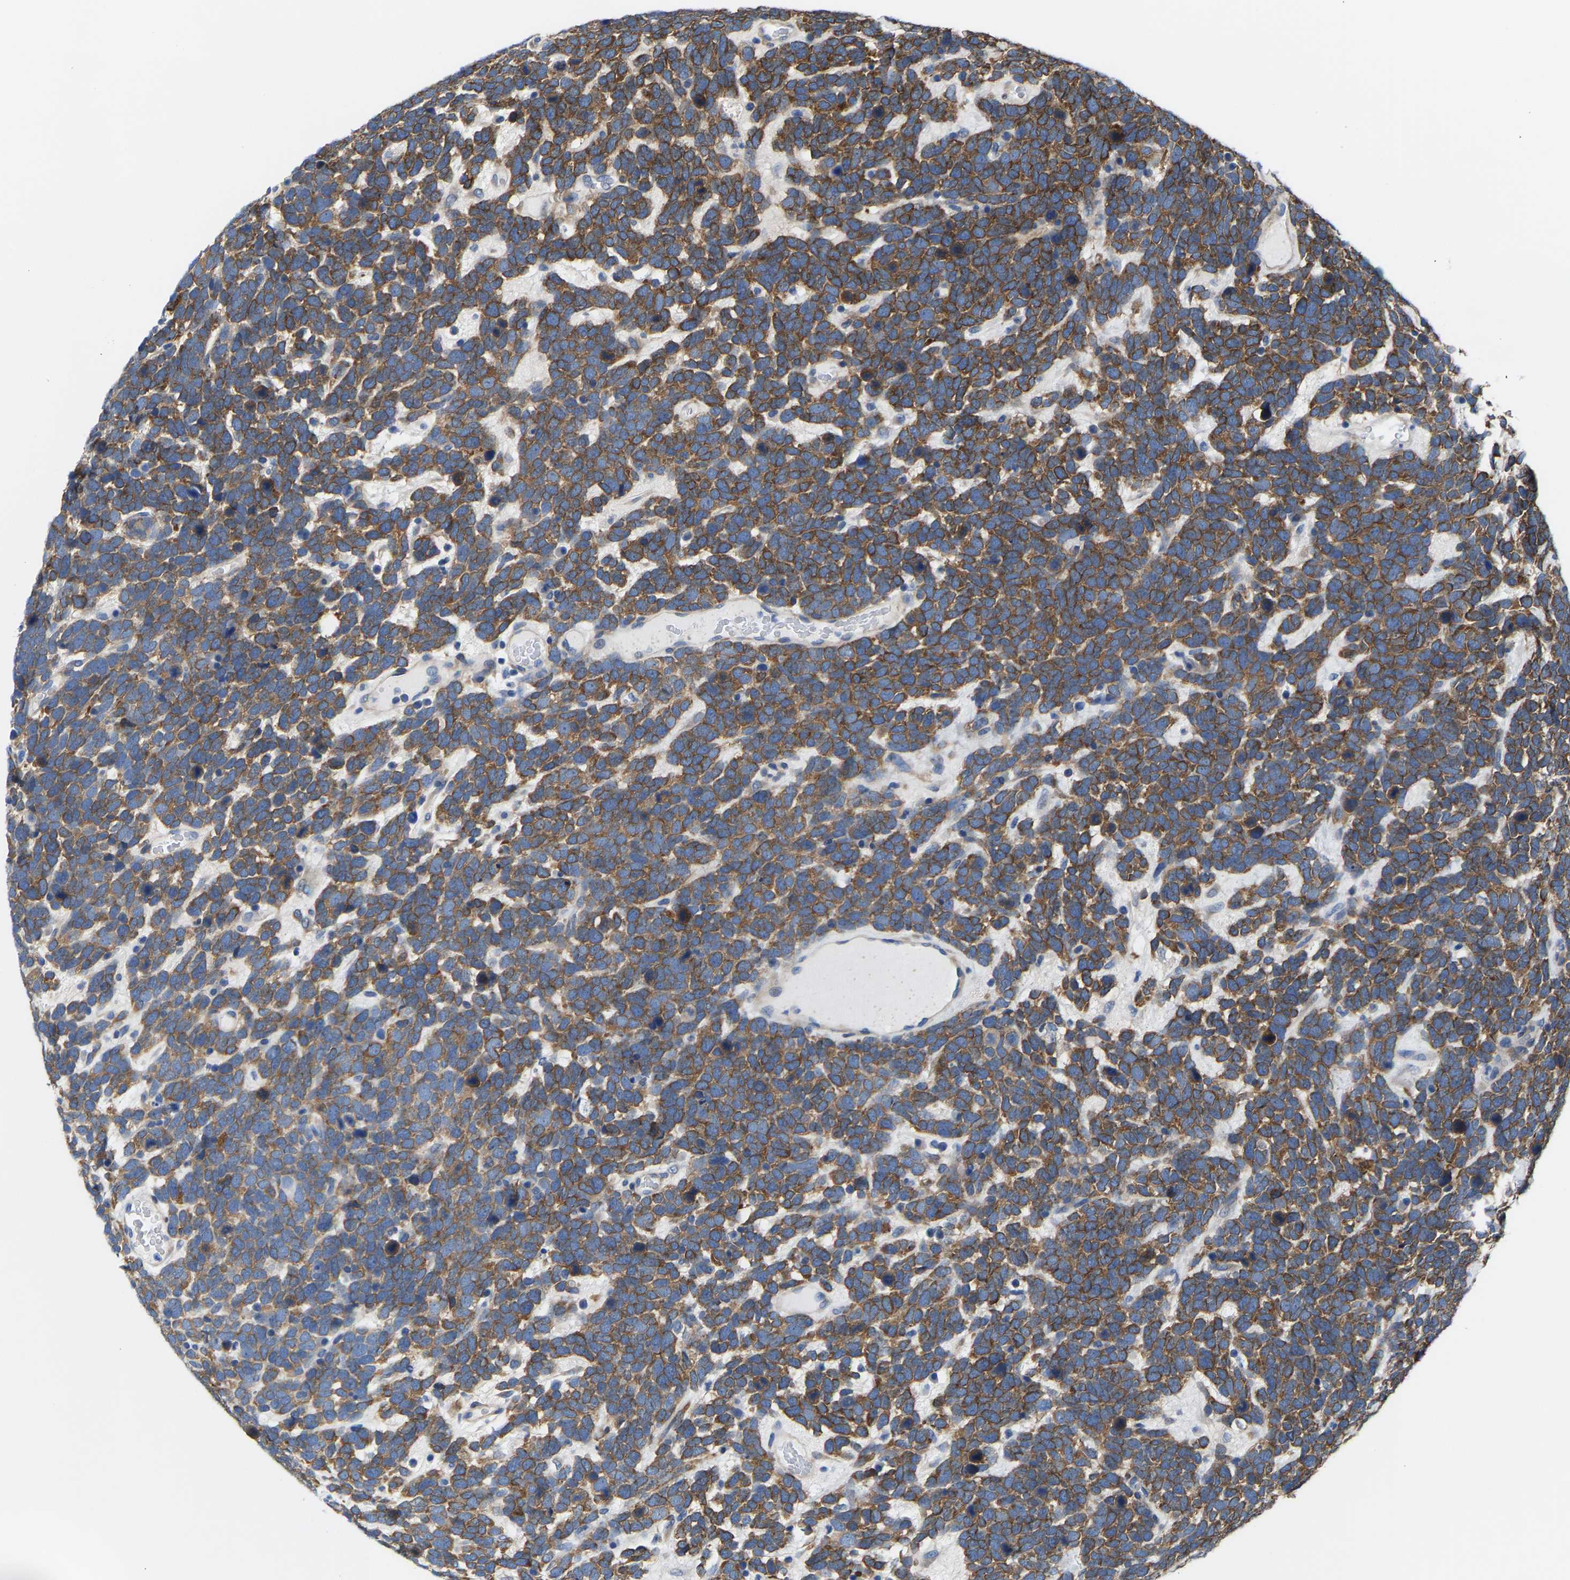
{"staining": {"intensity": "strong", "quantity": ">75%", "location": "cytoplasmic/membranous"}, "tissue": "urothelial cancer", "cell_type": "Tumor cells", "image_type": "cancer", "snomed": [{"axis": "morphology", "description": "Urothelial carcinoma, High grade"}, {"axis": "topography", "description": "Urinary bladder"}], "caption": "Immunohistochemical staining of human urothelial carcinoma (high-grade) shows strong cytoplasmic/membranous protein expression in about >75% of tumor cells. The protein of interest is stained brown, and the nuclei are stained in blue (DAB (3,3'-diaminobenzidine) IHC with brightfield microscopy, high magnification).", "gene": "DSCAM", "patient": {"sex": "female", "age": 82}}